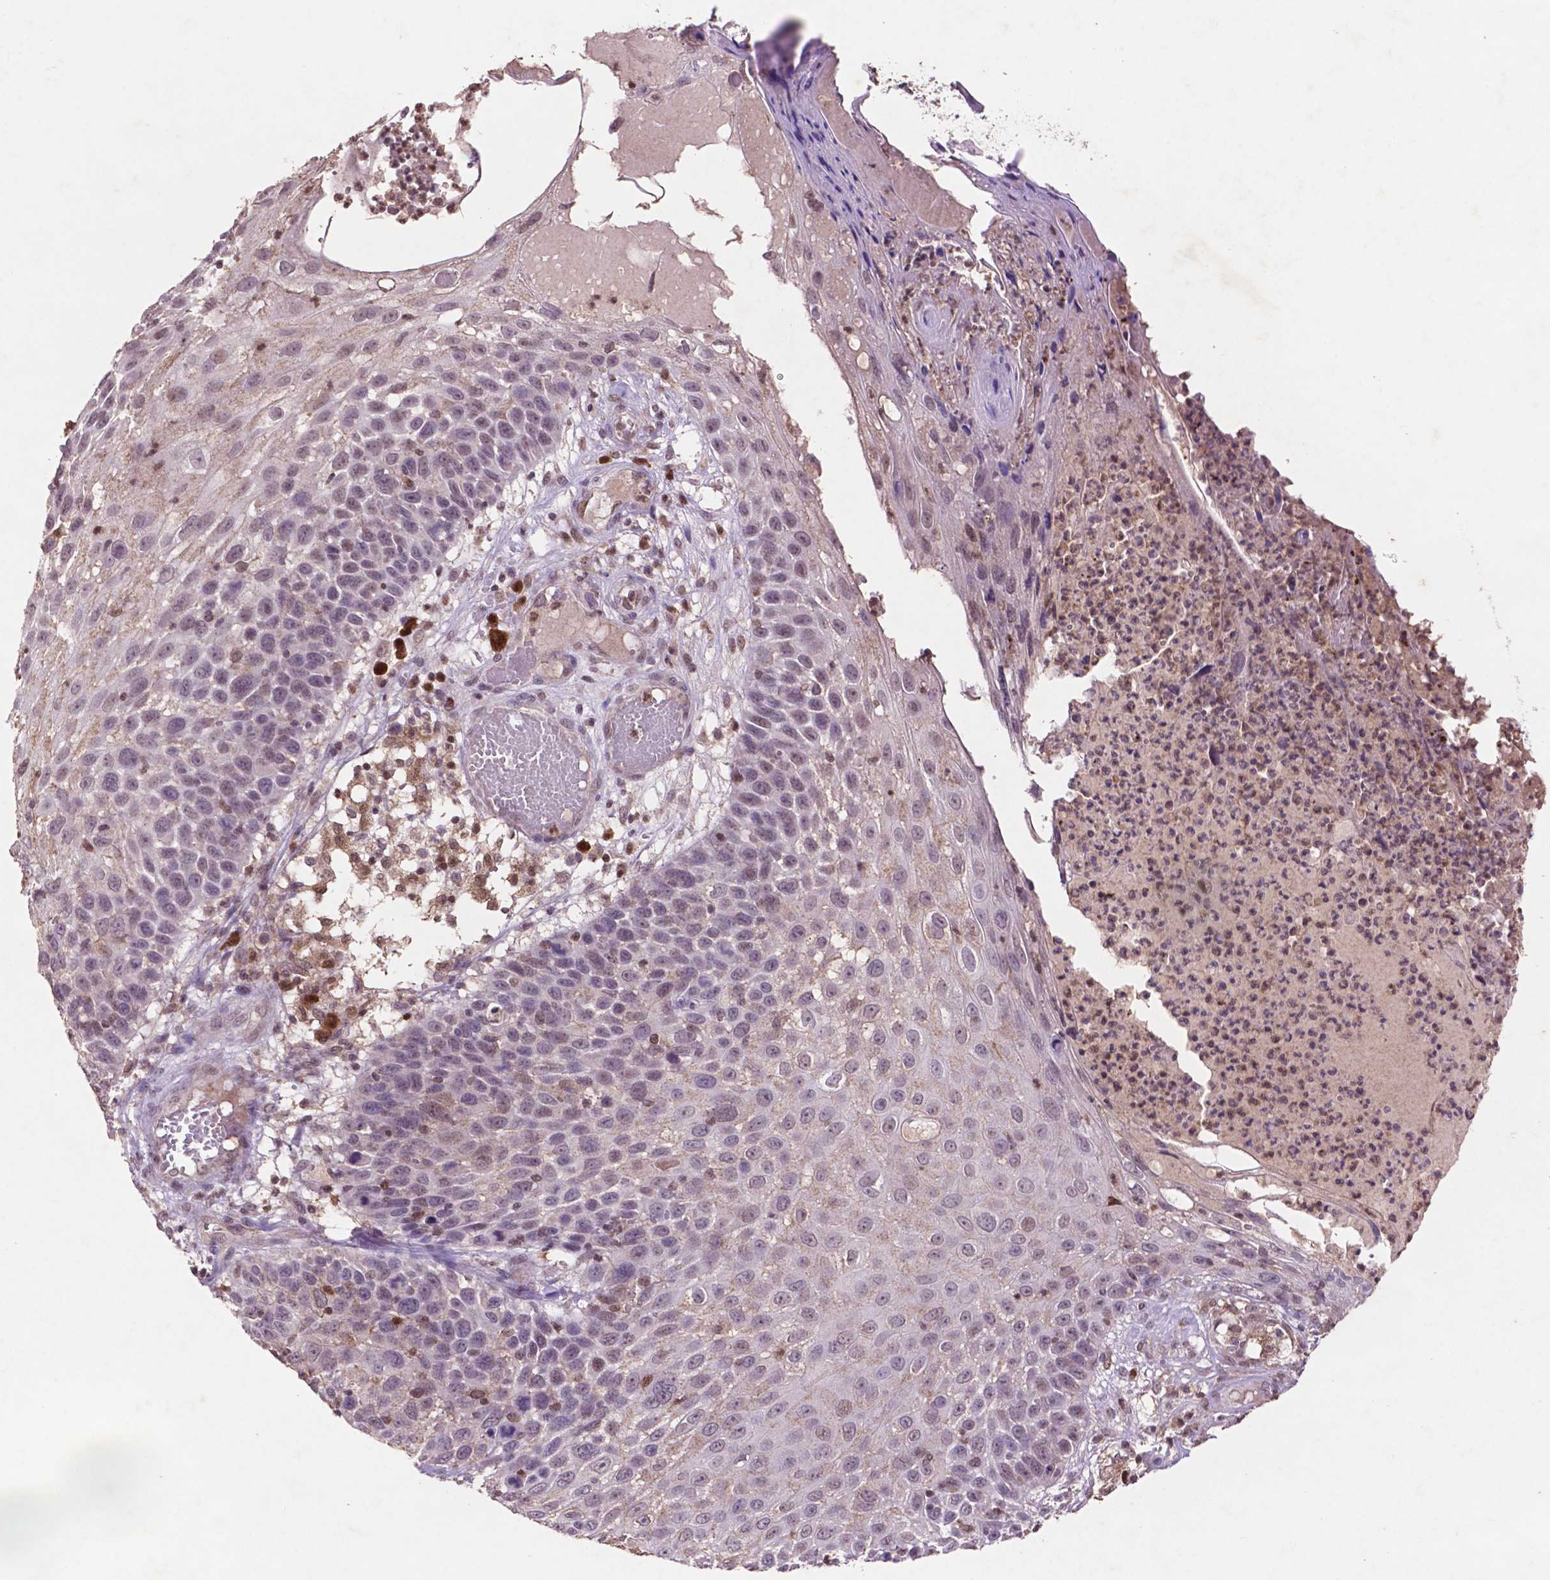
{"staining": {"intensity": "negative", "quantity": "none", "location": "none"}, "tissue": "skin cancer", "cell_type": "Tumor cells", "image_type": "cancer", "snomed": [{"axis": "morphology", "description": "Squamous cell carcinoma, NOS"}, {"axis": "topography", "description": "Skin"}], "caption": "Tumor cells show no significant expression in skin squamous cell carcinoma.", "gene": "GLRX", "patient": {"sex": "male", "age": 92}}